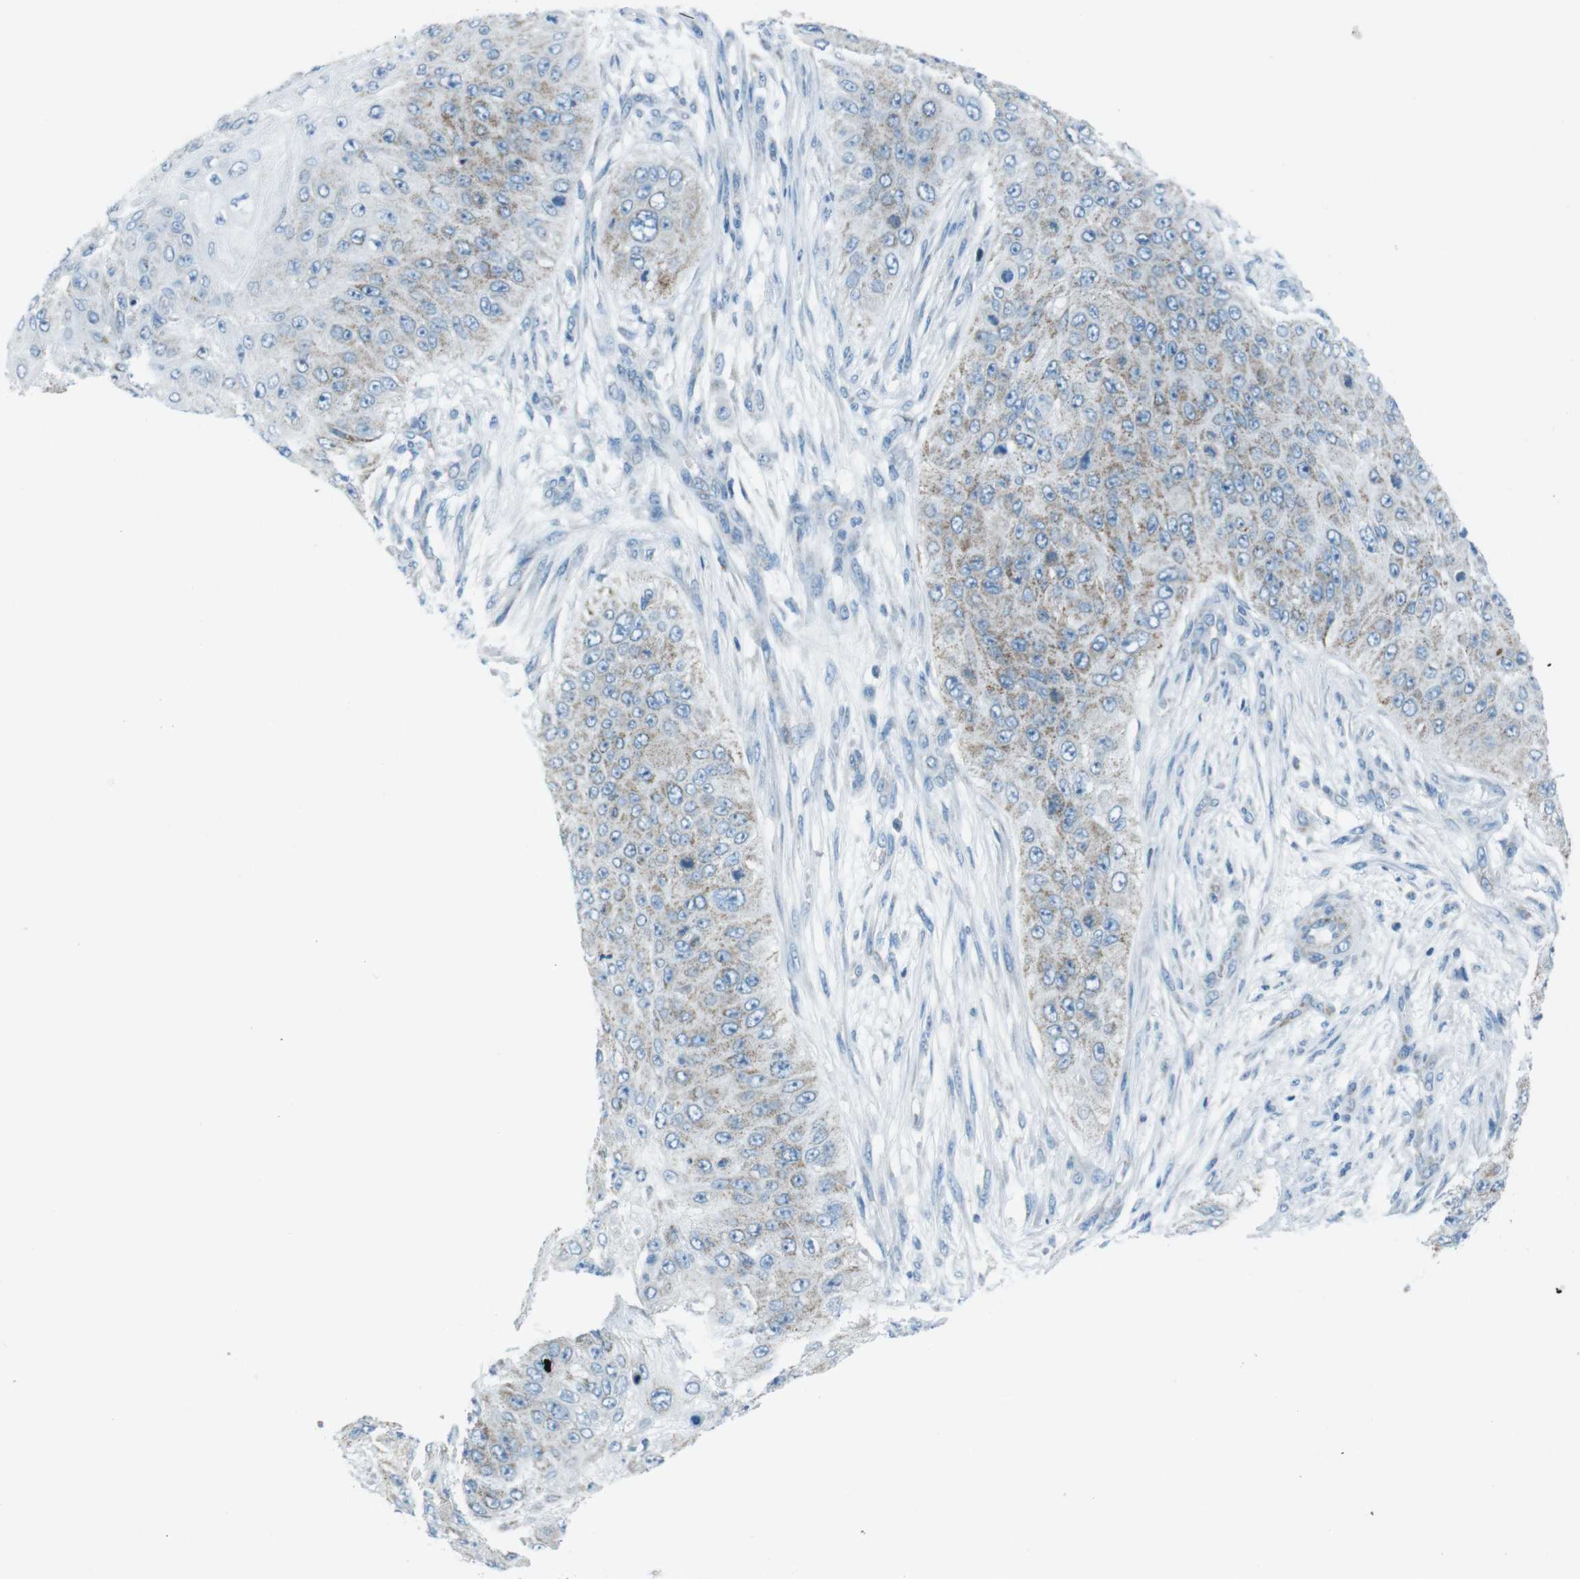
{"staining": {"intensity": "weak", "quantity": "25%-75%", "location": "cytoplasmic/membranous"}, "tissue": "skin cancer", "cell_type": "Tumor cells", "image_type": "cancer", "snomed": [{"axis": "morphology", "description": "Squamous cell carcinoma, NOS"}, {"axis": "topography", "description": "Skin"}], "caption": "Immunohistochemical staining of human skin cancer exhibits weak cytoplasmic/membranous protein staining in approximately 25%-75% of tumor cells. (brown staining indicates protein expression, while blue staining denotes nuclei).", "gene": "DNAJA3", "patient": {"sex": "female", "age": 80}}